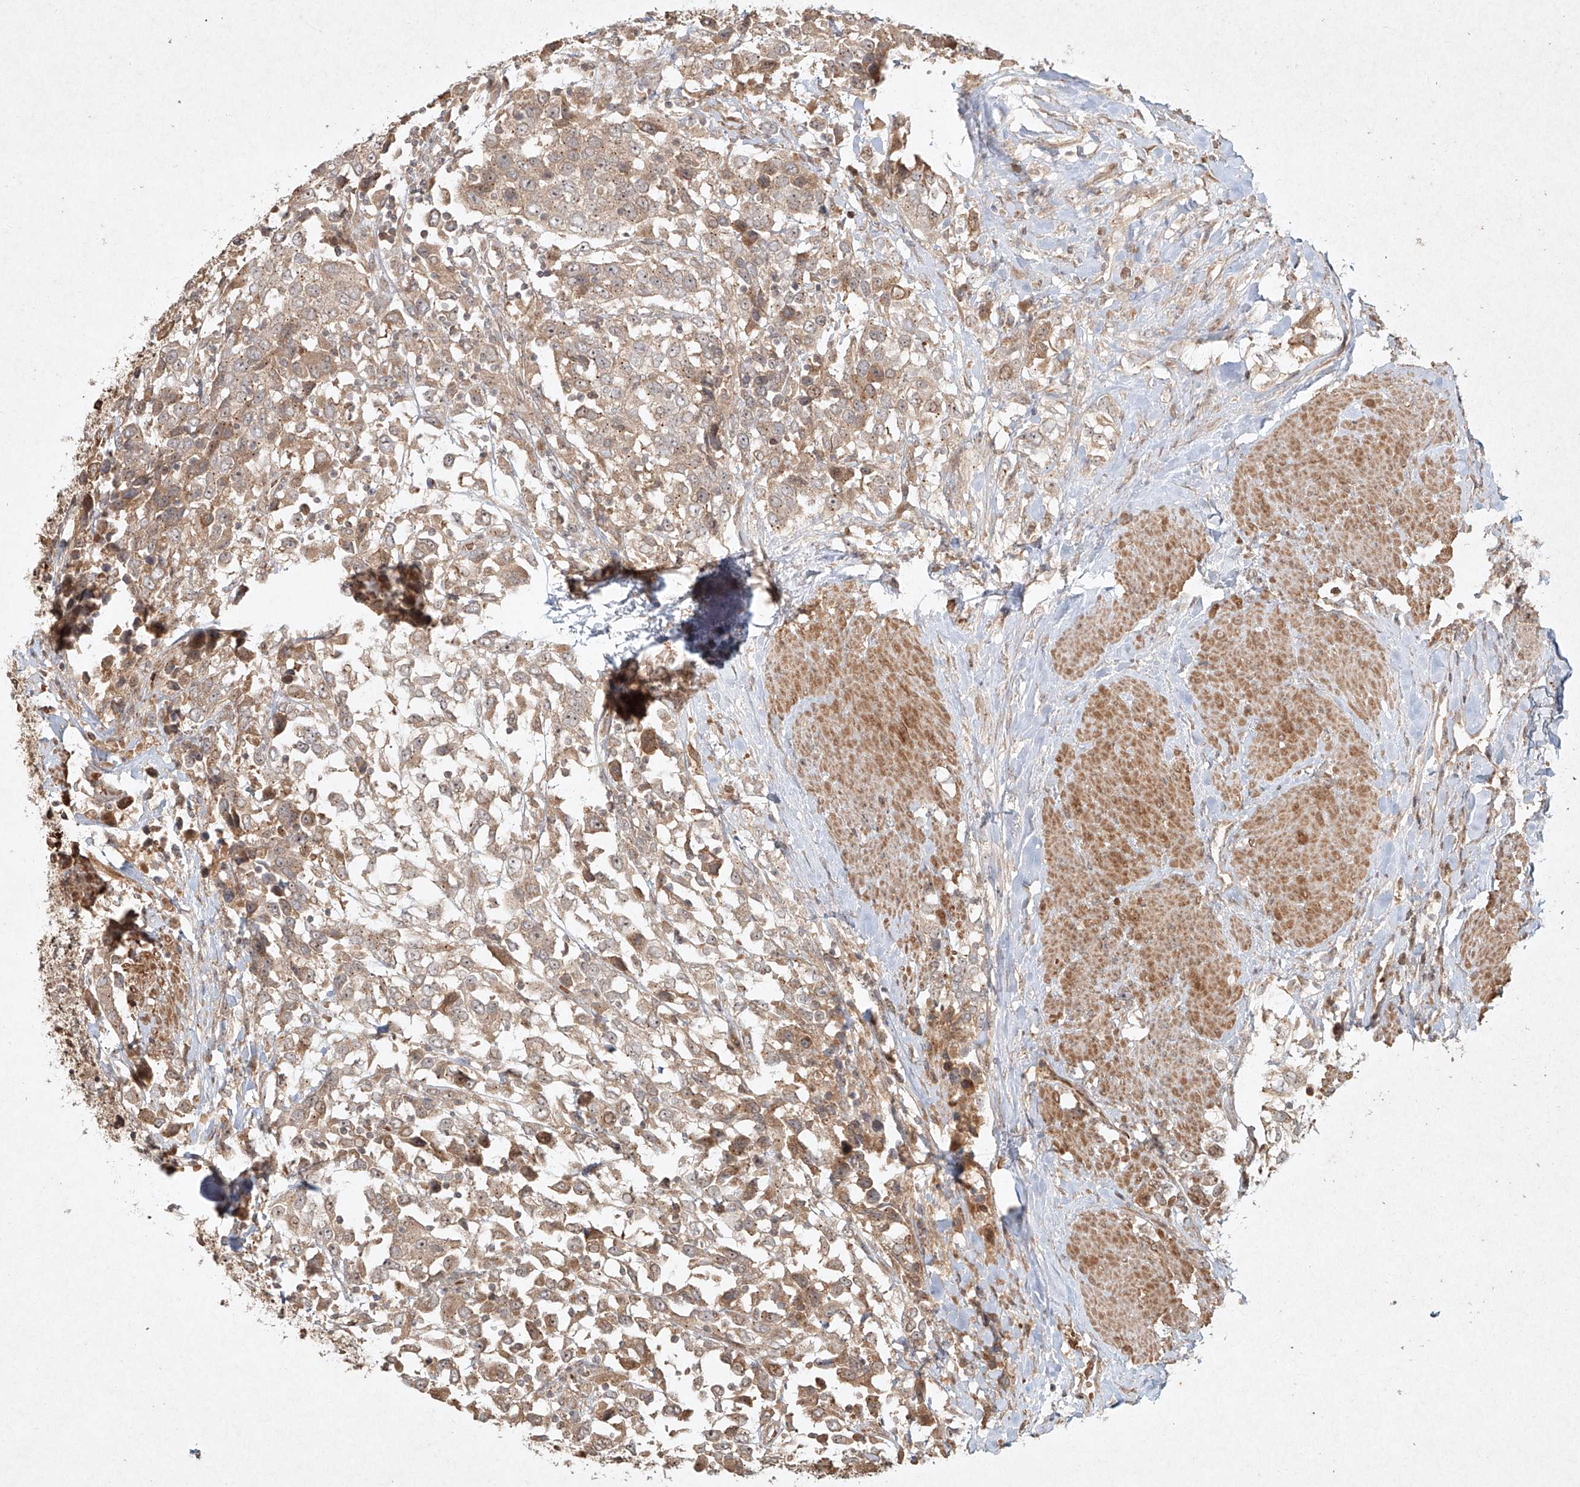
{"staining": {"intensity": "weak", "quantity": ">75%", "location": "cytoplasmic/membranous,nuclear"}, "tissue": "urothelial cancer", "cell_type": "Tumor cells", "image_type": "cancer", "snomed": [{"axis": "morphology", "description": "Urothelial carcinoma, High grade"}, {"axis": "topography", "description": "Urinary bladder"}], "caption": "A high-resolution photomicrograph shows immunohistochemistry (IHC) staining of high-grade urothelial carcinoma, which shows weak cytoplasmic/membranous and nuclear expression in approximately >75% of tumor cells.", "gene": "CYYR1", "patient": {"sex": "female", "age": 80}}